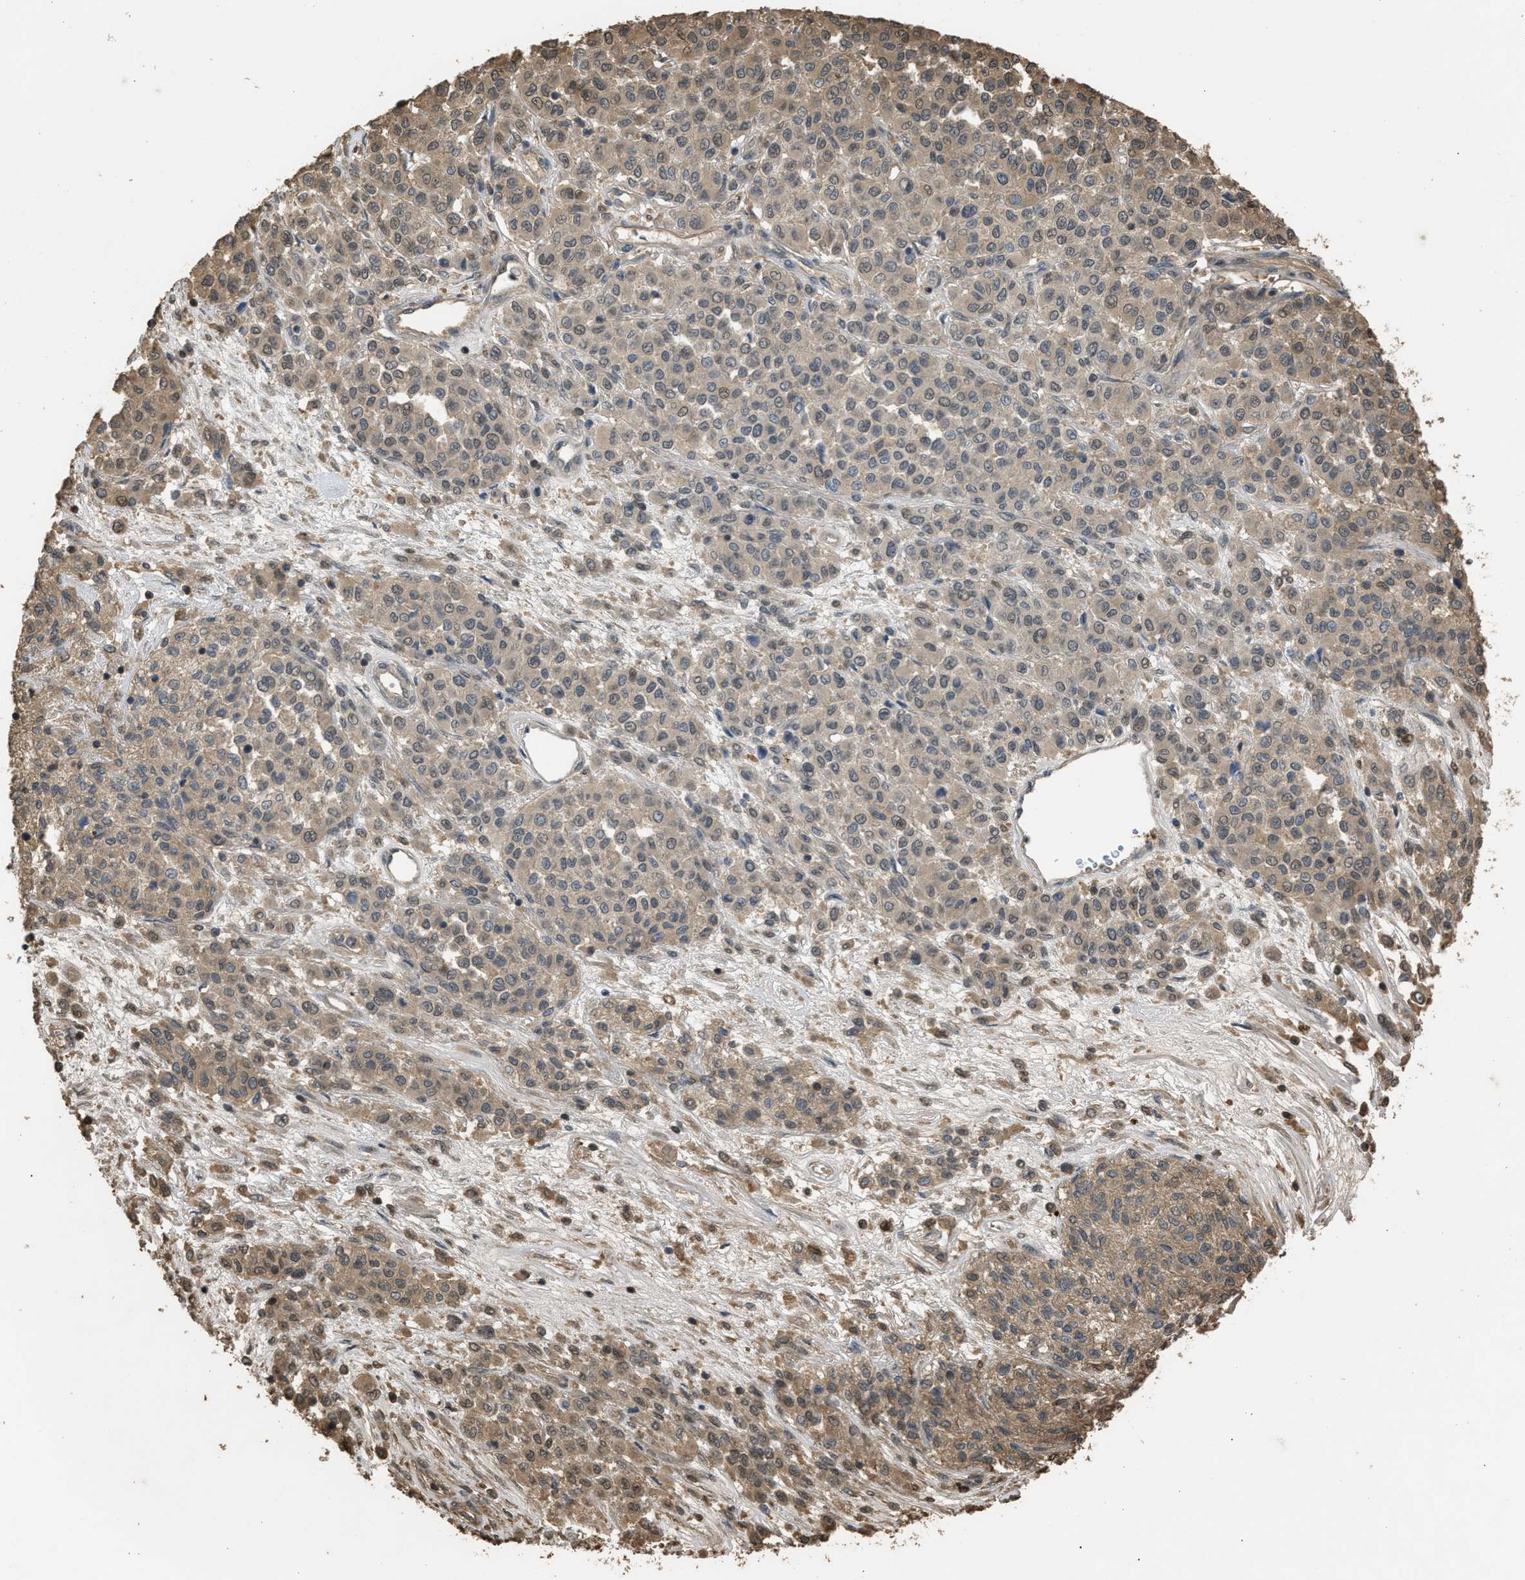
{"staining": {"intensity": "weak", "quantity": "25%-75%", "location": "cytoplasmic/membranous"}, "tissue": "melanoma", "cell_type": "Tumor cells", "image_type": "cancer", "snomed": [{"axis": "morphology", "description": "Malignant melanoma, Metastatic site"}, {"axis": "topography", "description": "Pancreas"}], "caption": "The photomicrograph shows immunohistochemical staining of melanoma. There is weak cytoplasmic/membranous expression is seen in approximately 25%-75% of tumor cells. Immunohistochemistry stains the protein of interest in brown and the nuclei are stained blue.", "gene": "ARHGDIA", "patient": {"sex": "female", "age": 30}}